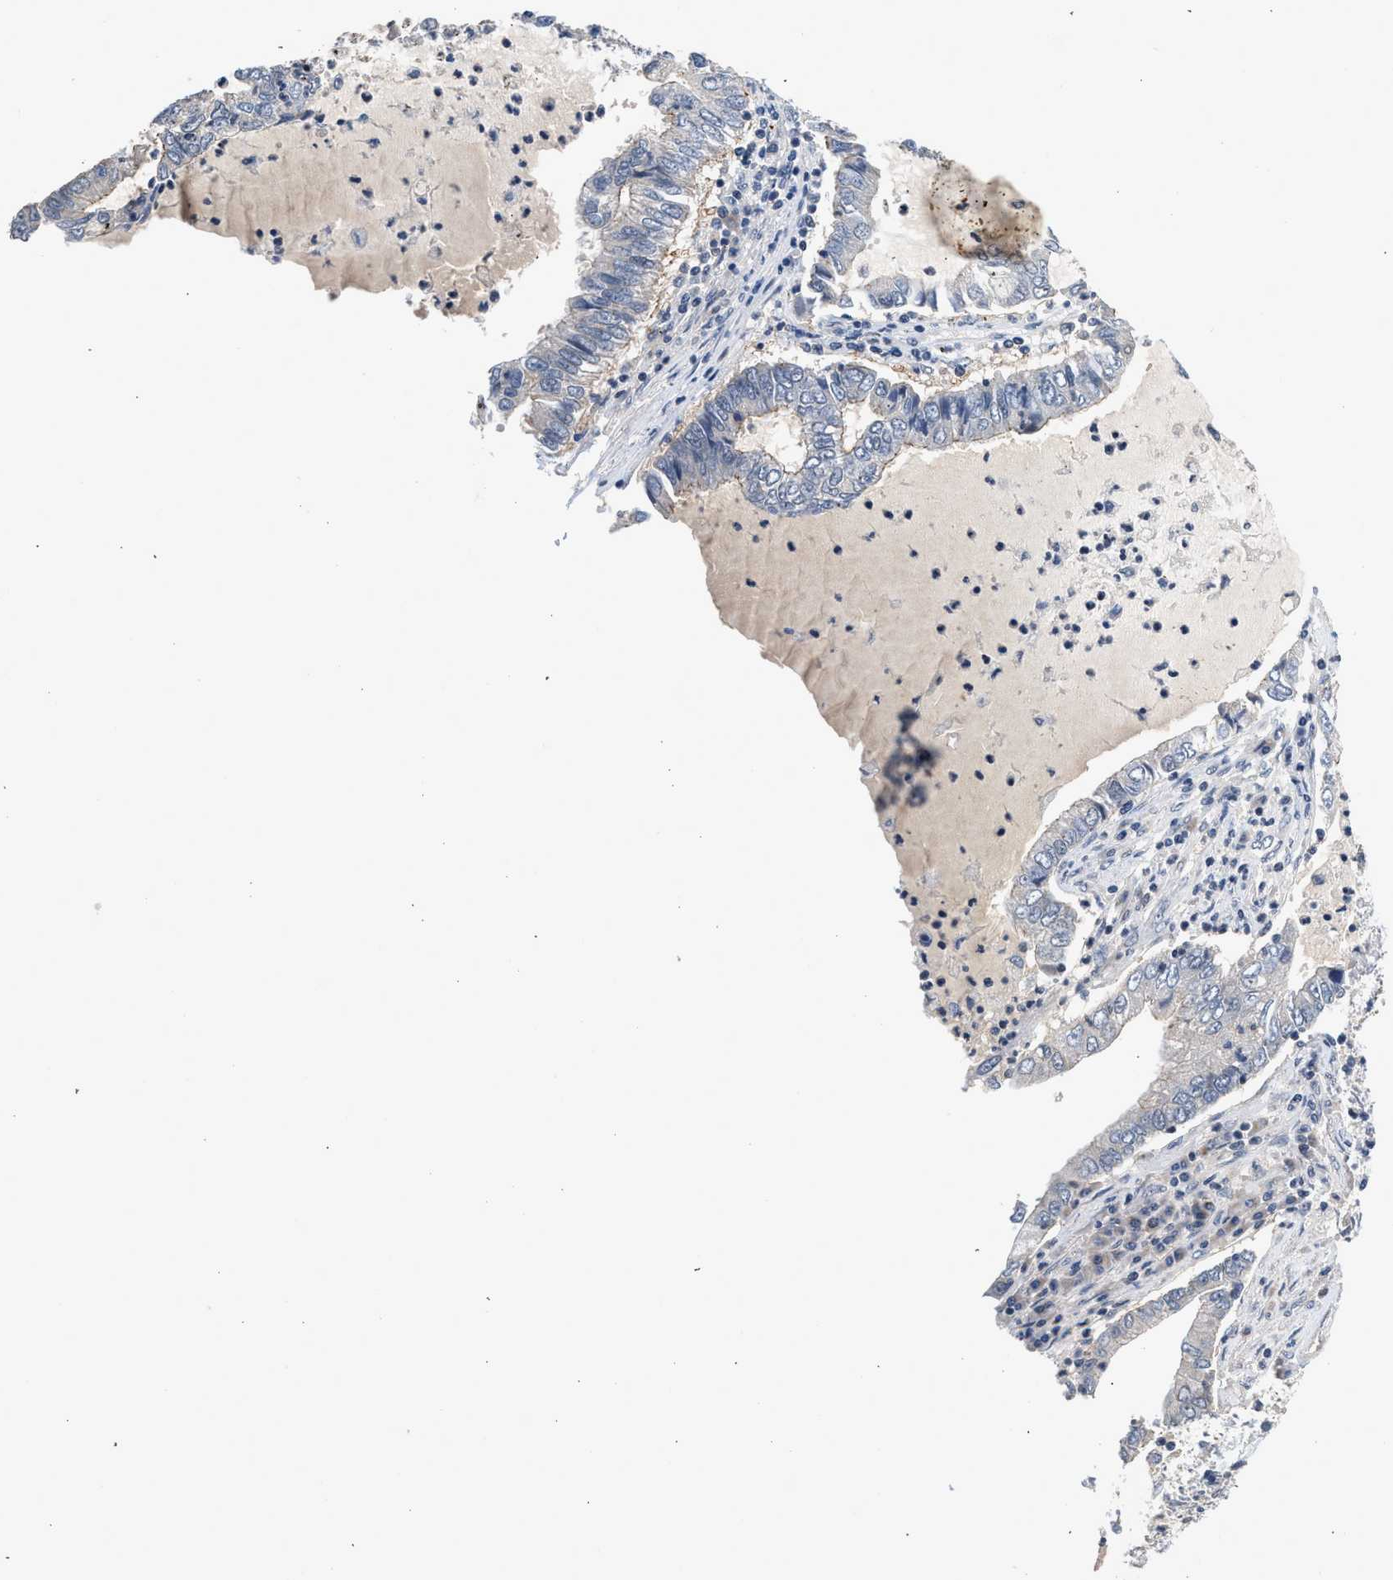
{"staining": {"intensity": "negative", "quantity": "none", "location": "none"}, "tissue": "lung cancer", "cell_type": "Tumor cells", "image_type": "cancer", "snomed": [{"axis": "morphology", "description": "Adenocarcinoma, NOS"}, {"axis": "topography", "description": "Lung"}], "caption": "Photomicrograph shows no protein positivity in tumor cells of lung cancer (adenocarcinoma) tissue. (DAB IHC, high magnification).", "gene": "CSF3R", "patient": {"sex": "female", "age": 51}}